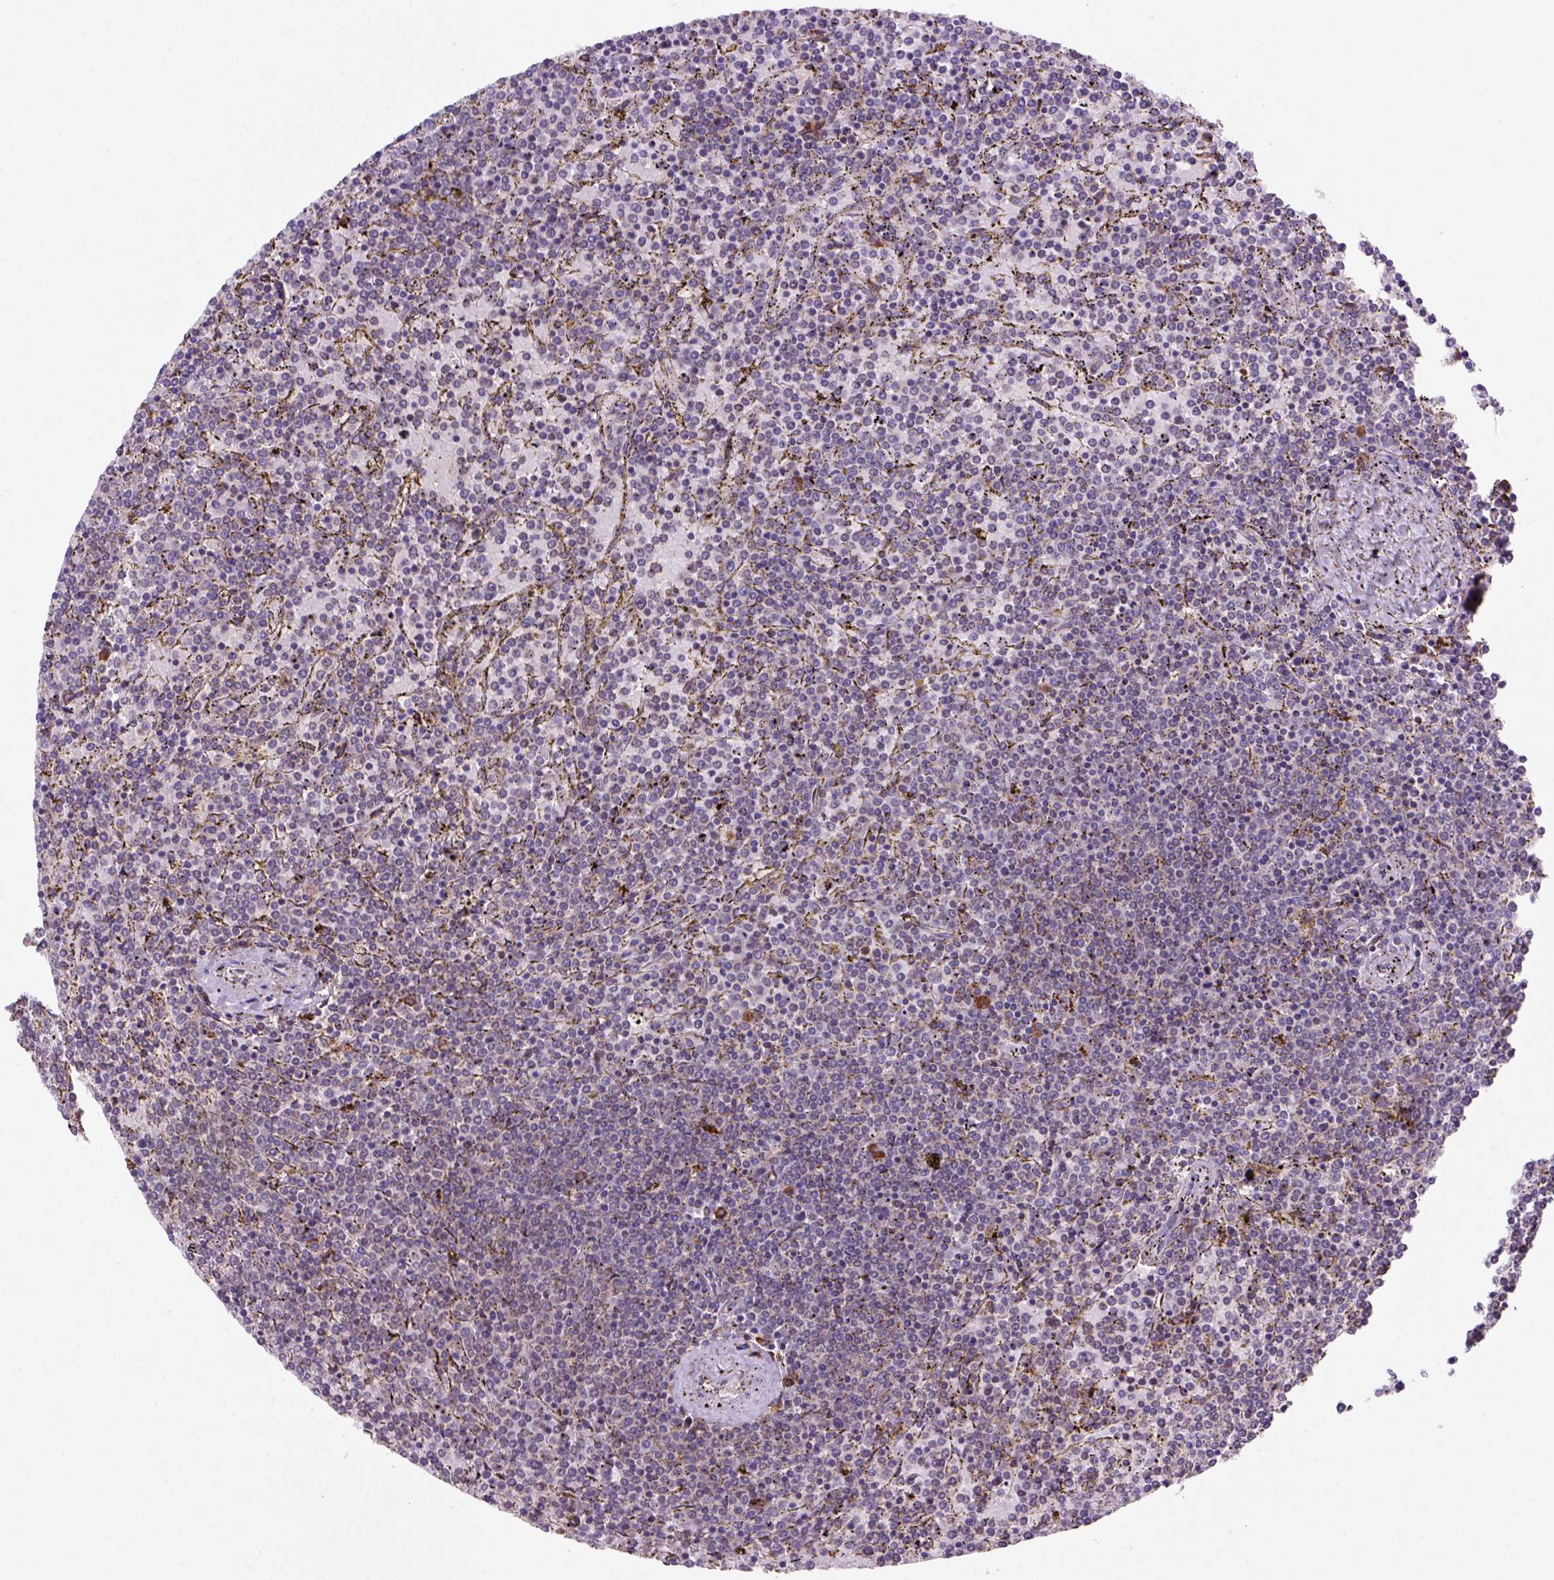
{"staining": {"intensity": "negative", "quantity": "none", "location": "none"}, "tissue": "lymphoma", "cell_type": "Tumor cells", "image_type": "cancer", "snomed": [{"axis": "morphology", "description": "Malignant lymphoma, non-Hodgkin's type, Low grade"}, {"axis": "topography", "description": "Spleen"}], "caption": "Immunohistochemistry (IHC) histopathology image of lymphoma stained for a protein (brown), which shows no staining in tumor cells.", "gene": "FZD7", "patient": {"sex": "female", "age": 77}}